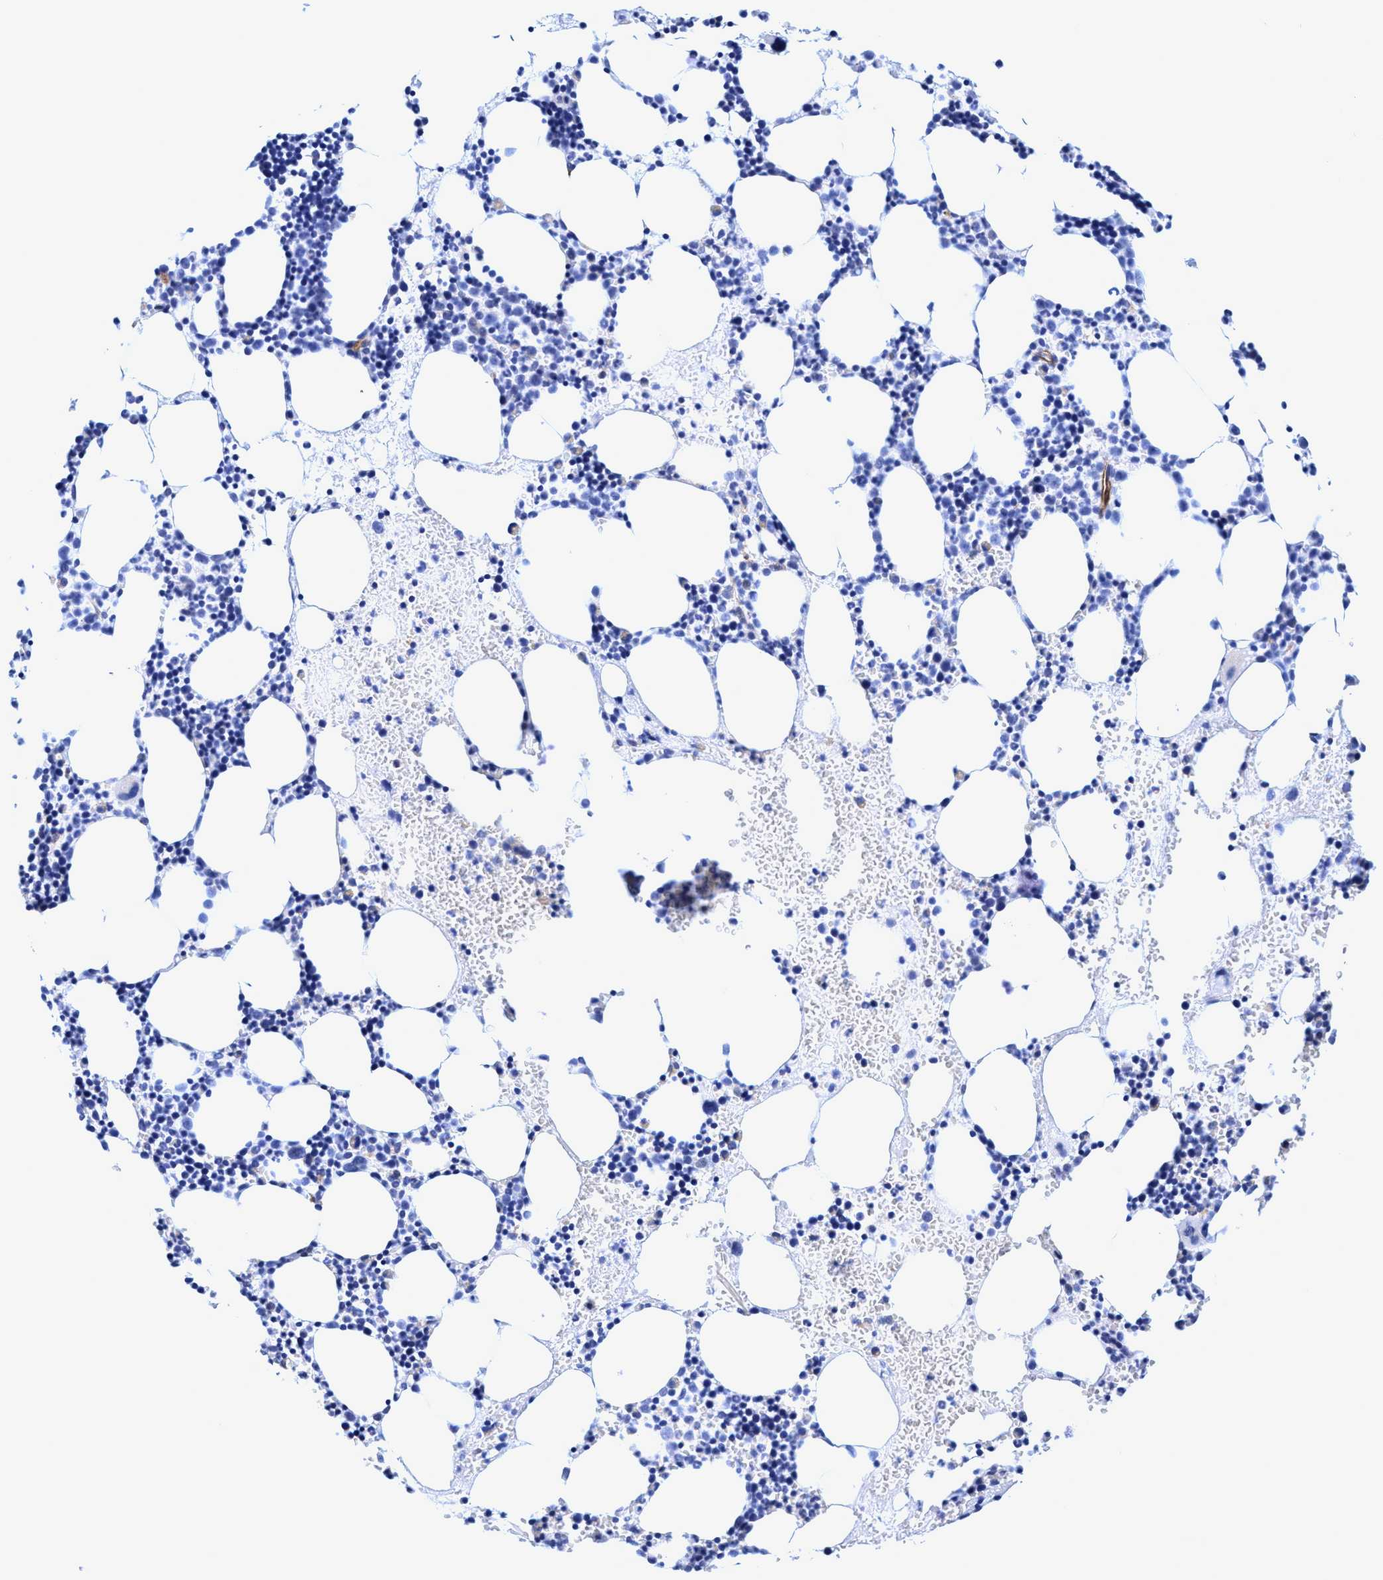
{"staining": {"intensity": "weak", "quantity": "<25%", "location": "cytoplasmic/membranous"}, "tissue": "bone marrow", "cell_type": "Hematopoietic cells", "image_type": "normal", "snomed": [{"axis": "morphology", "description": "Normal tissue, NOS"}, {"axis": "morphology", "description": "Inflammation, NOS"}, {"axis": "topography", "description": "Bone marrow"}], "caption": "IHC image of benign bone marrow: bone marrow stained with DAB (3,3'-diaminobenzidine) shows no significant protein expression in hematopoietic cells.", "gene": "UBALD2", "patient": {"sex": "female", "age": 67}}